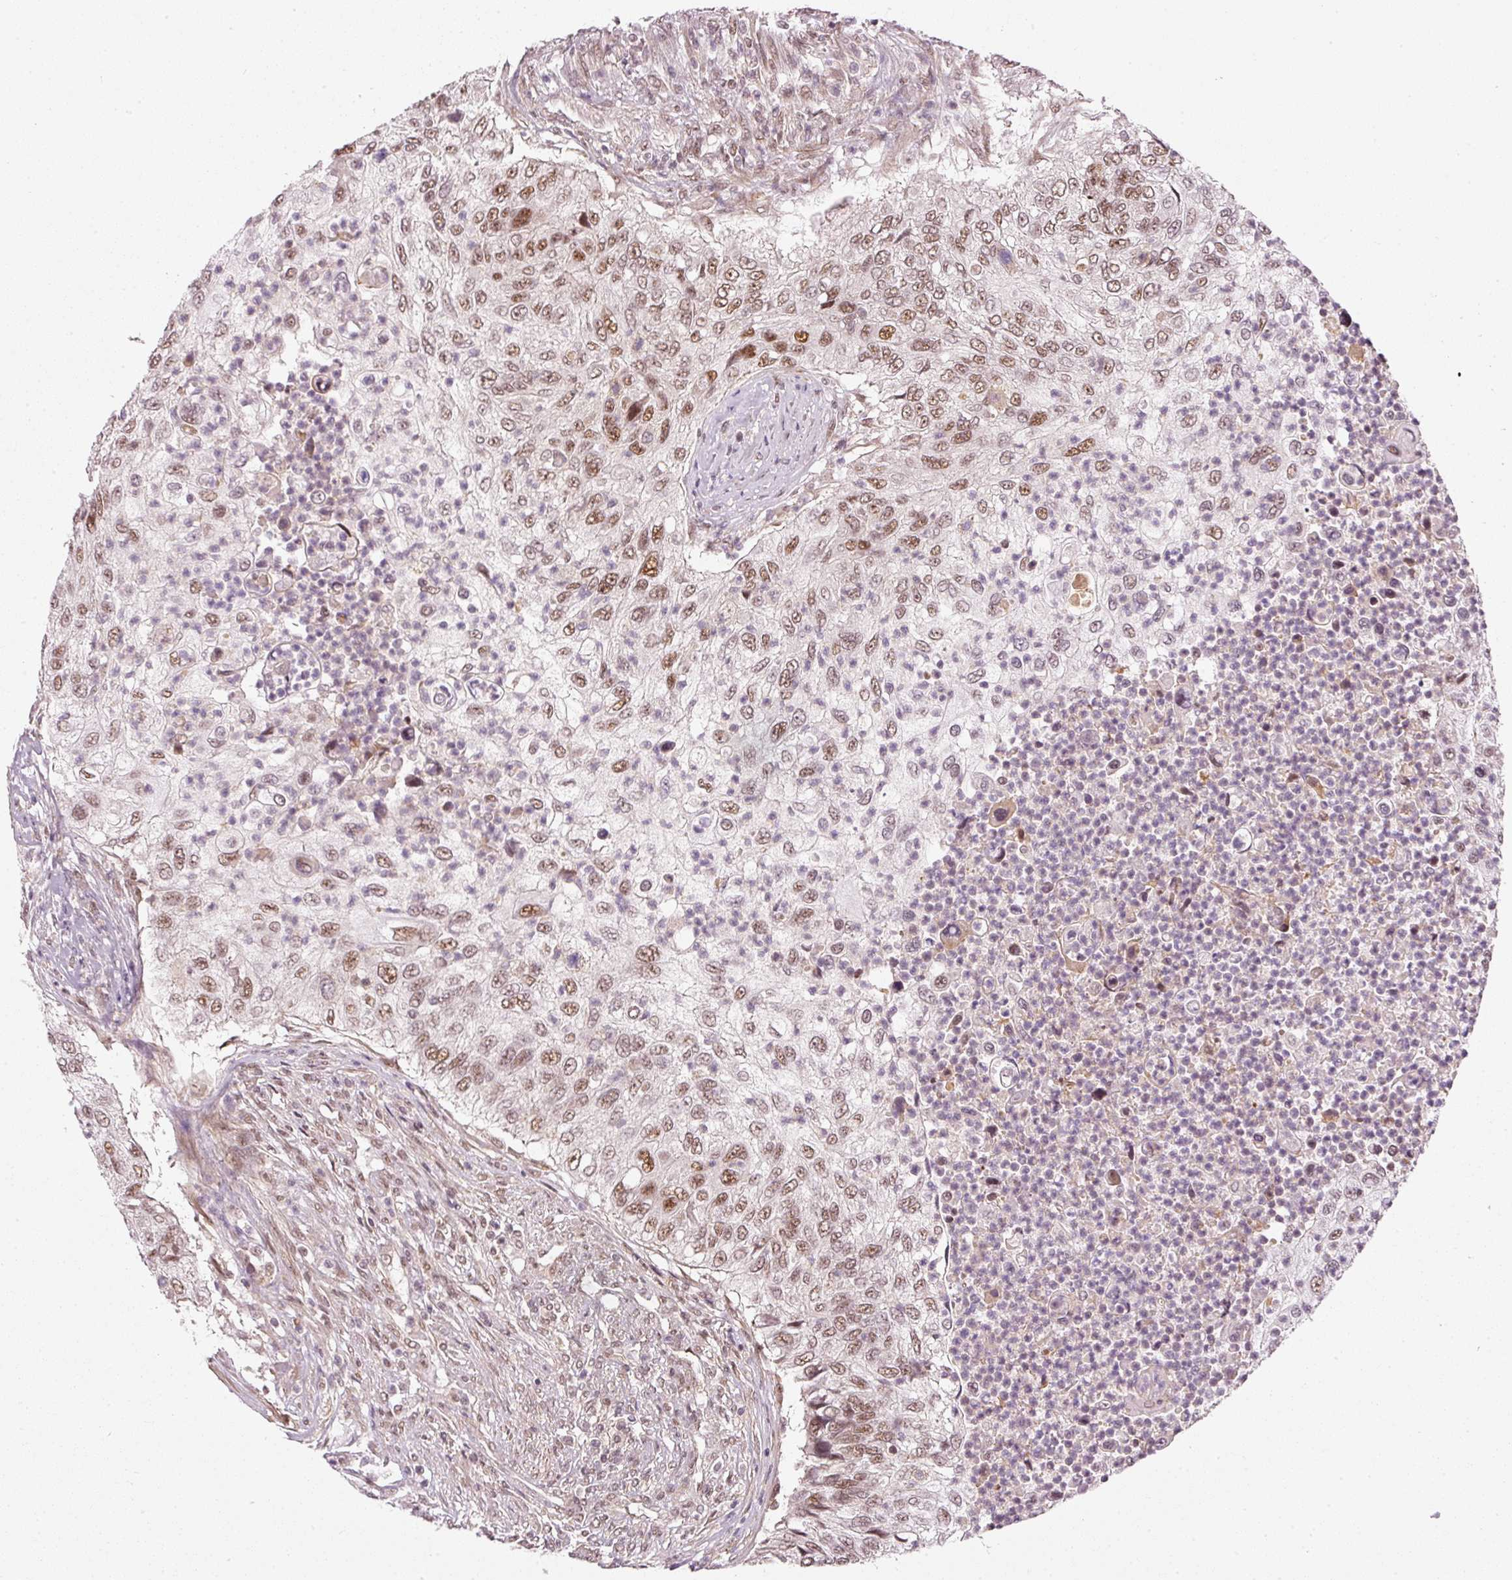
{"staining": {"intensity": "moderate", "quantity": ">75%", "location": "nuclear"}, "tissue": "urothelial cancer", "cell_type": "Tumor cells", "image_type": "cancer", "snomed": [{"axis": "morphology", "description": "Urothelial carcinoma, High grade"}, {"axis": "topography", "description": "Urinary bladder"}], "caption": "Urothelial cancer stained with DAB (3,3'-diaminobenzidine) IHC displays medium levels of moderate nuclear expression in about >75% of tumor cells.", "gene": "THOC6", "patient": {"sex": "female", "age": 60}}